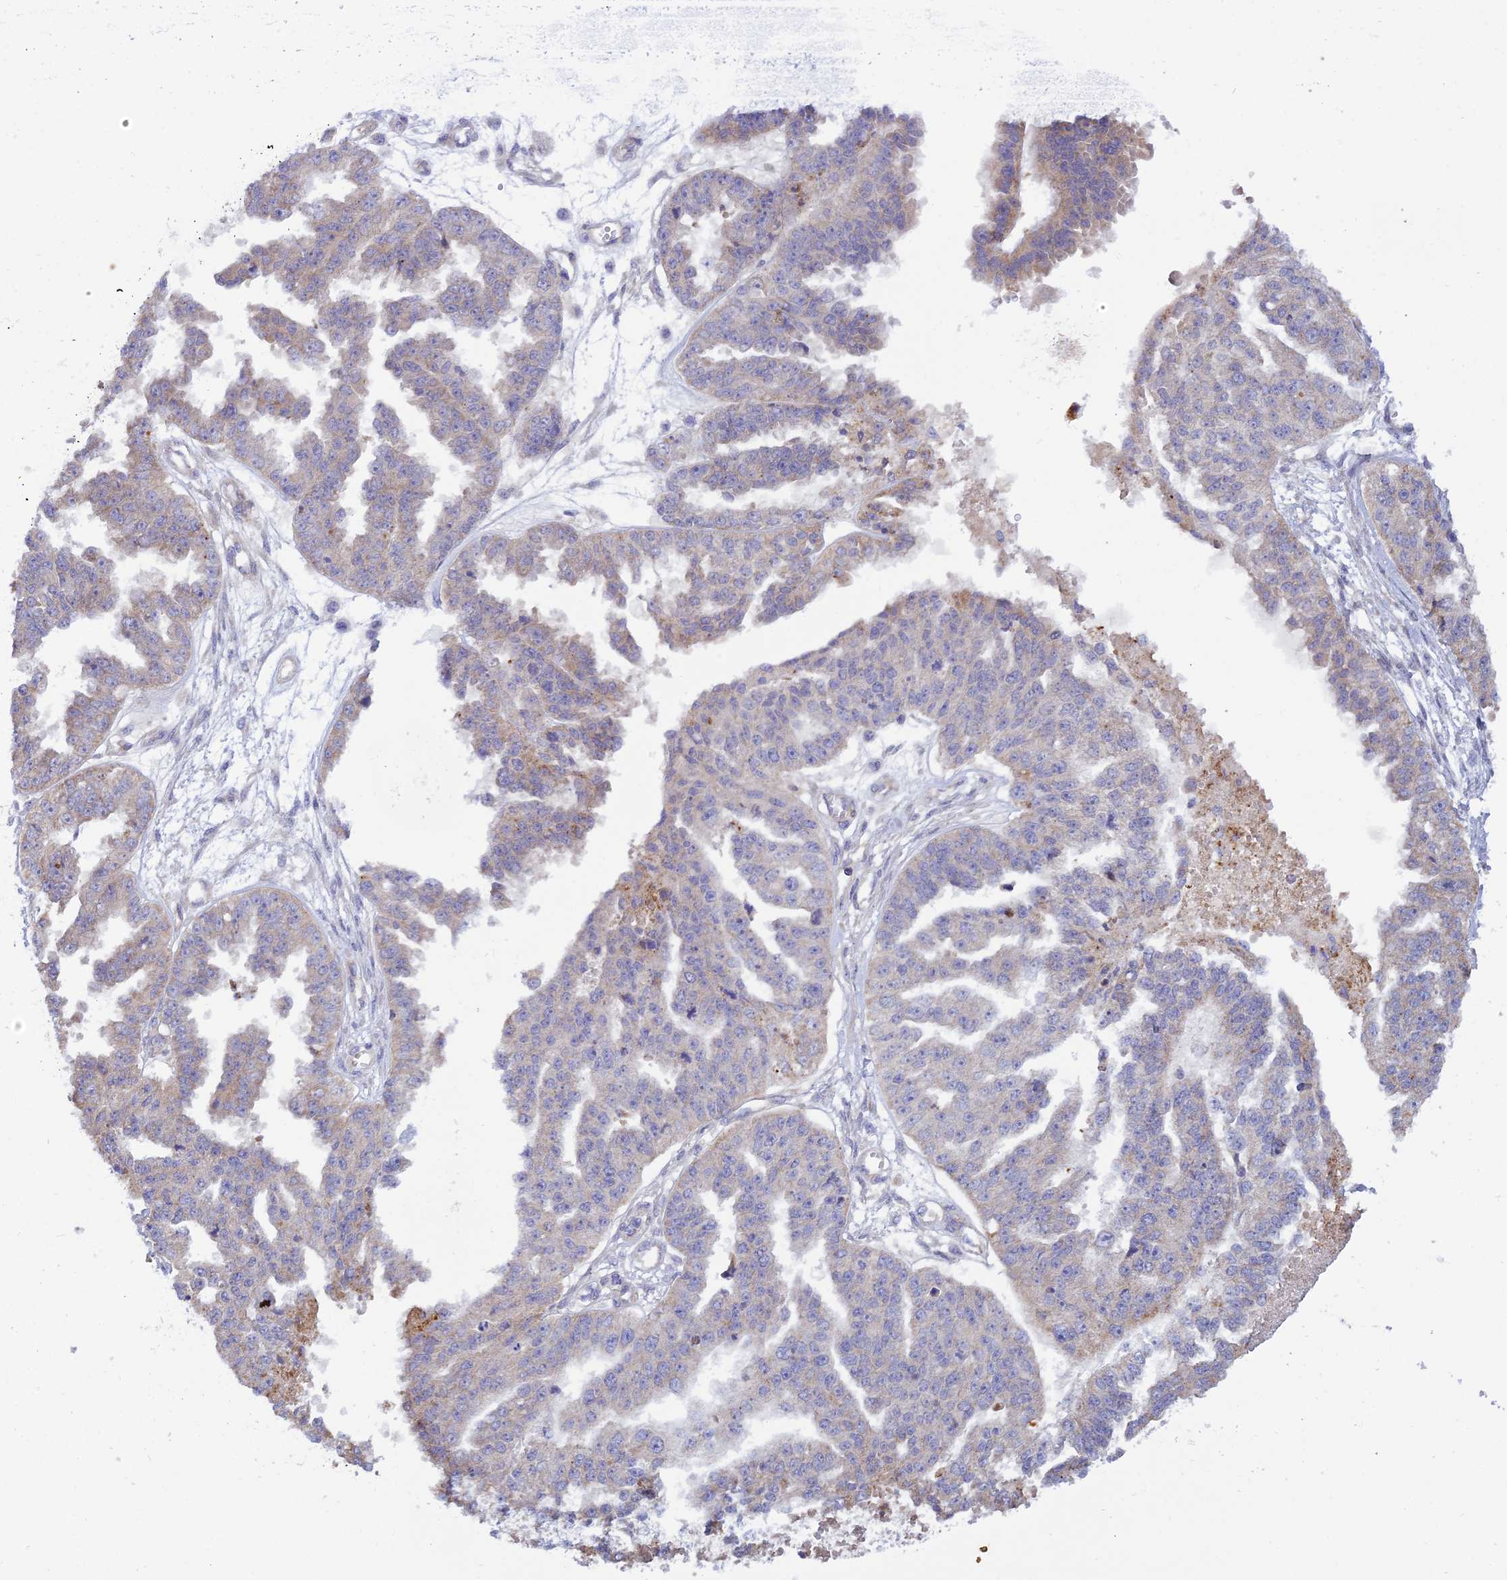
{"staining": {"intensity": "negative", "quantity": "none", "location": "none"}, "tissue": "ovarian cancer", "cell_type": "Tumor cells", "image_type": "cancer", "snomed": [{"axis": "morphology", "description": "Cystadenocarcinoma, serous, NOS"}, {"axis": "topography", "description": "Ovary"}], "caption": "Tumor cells are negative for brown protein staining in ovarian serous cystadenocarcinoma.", "gene": "TRIM43B", "patient": {"sex": "female", "age": 58}}